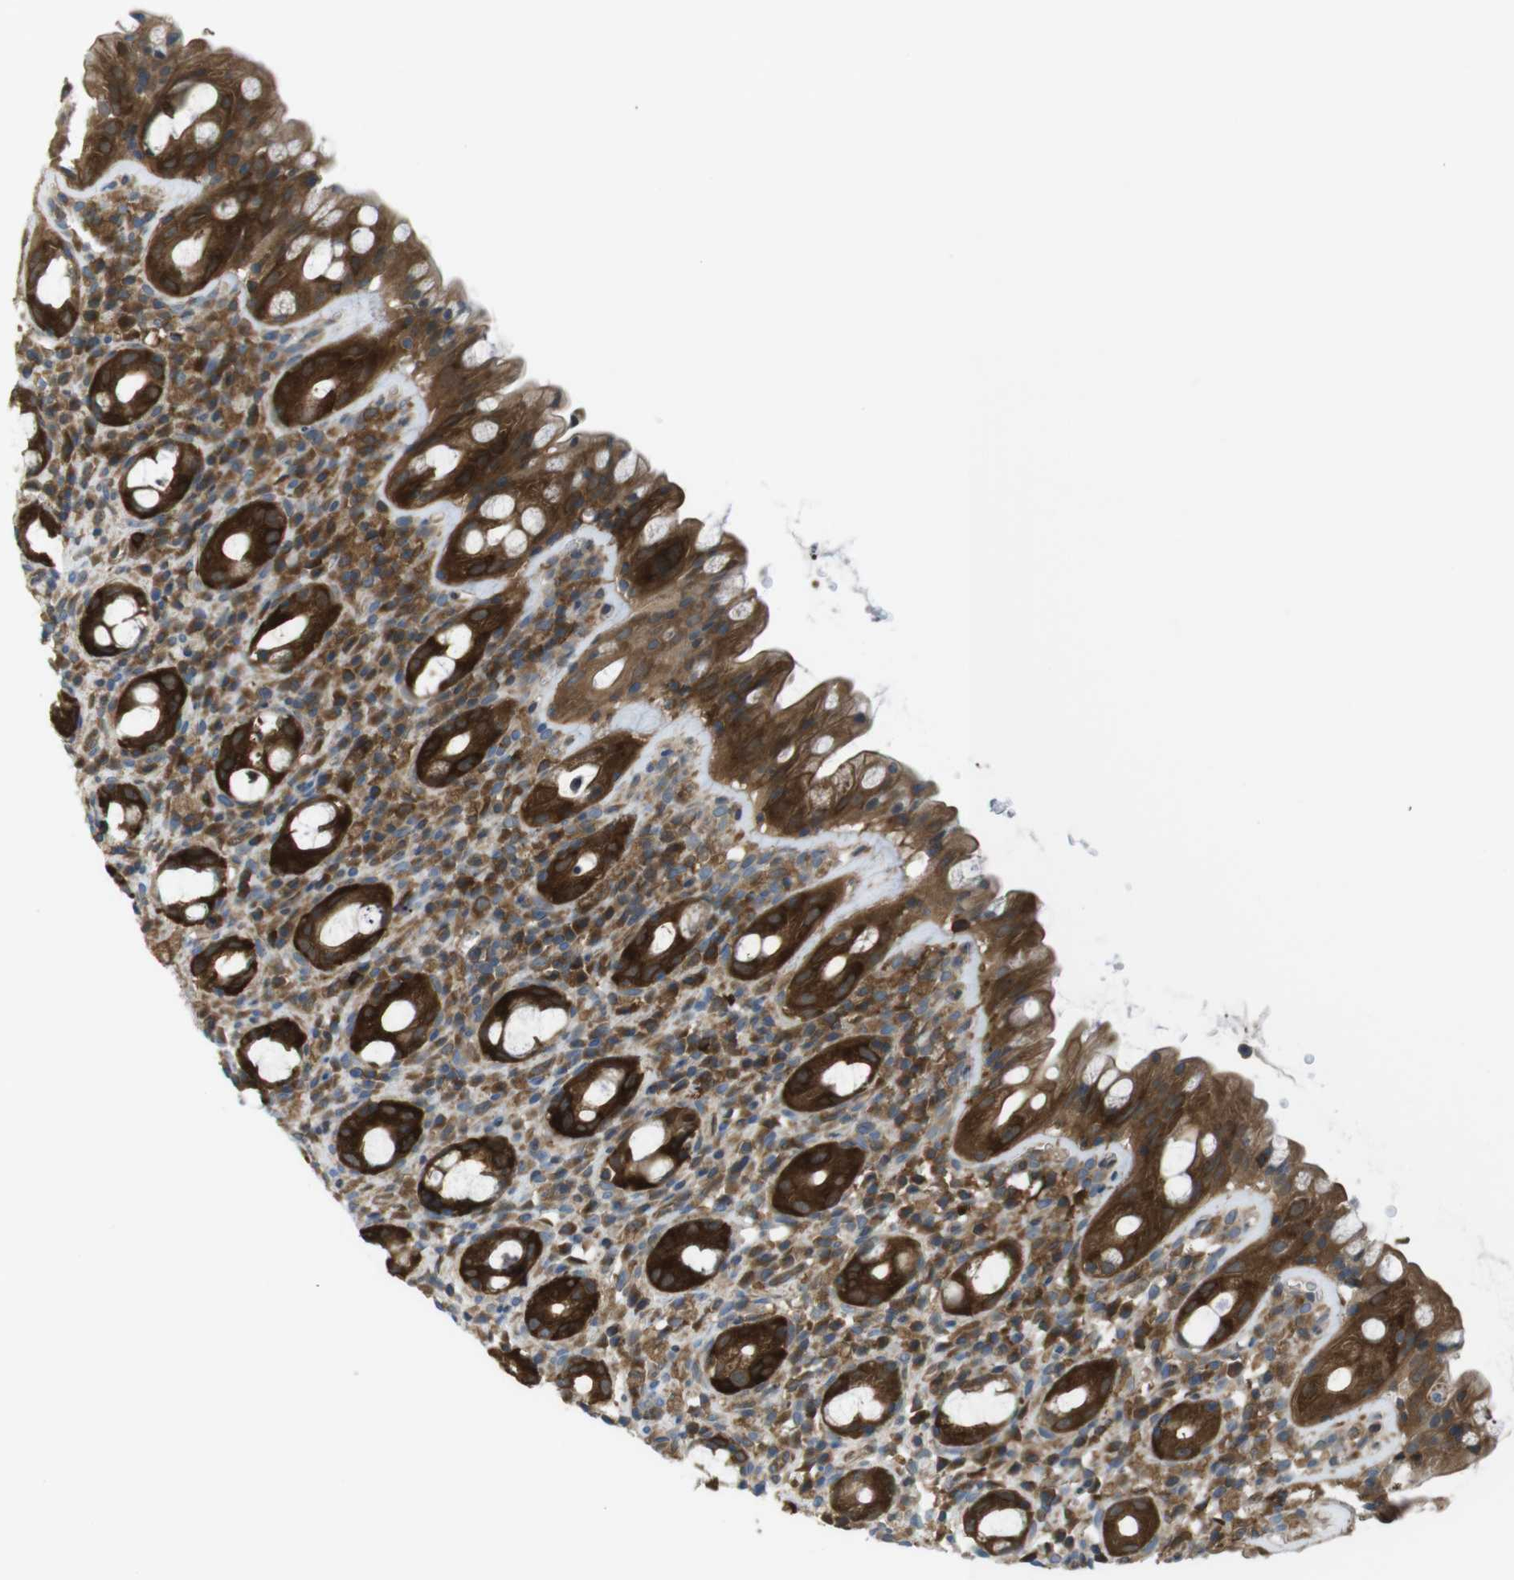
{"staining": {"intensity": "strong", "quantity": ">75%", "location": "cytoplasmic/membranous"}, "tissue": "rectum", "cell_type": "Glandular cells", "image_type": "normal", "snomed": [{"axis": "morphology", "description": "Normal tissue, NOS"}, {"axis": "topography", "description": "Rectum"}], "caption": "The histopathology image shows immunohistochemical staining of benign rectum. There is strong cytoplasmic/membranous expression is seen in about >75% of glandular cells. (DAB (3,3'-diaminobenzidine) IHC with brightfield microscopy, high magnification).", "gene": "MTHFD1L", "patient": {"sex": "male", "age": 44}}